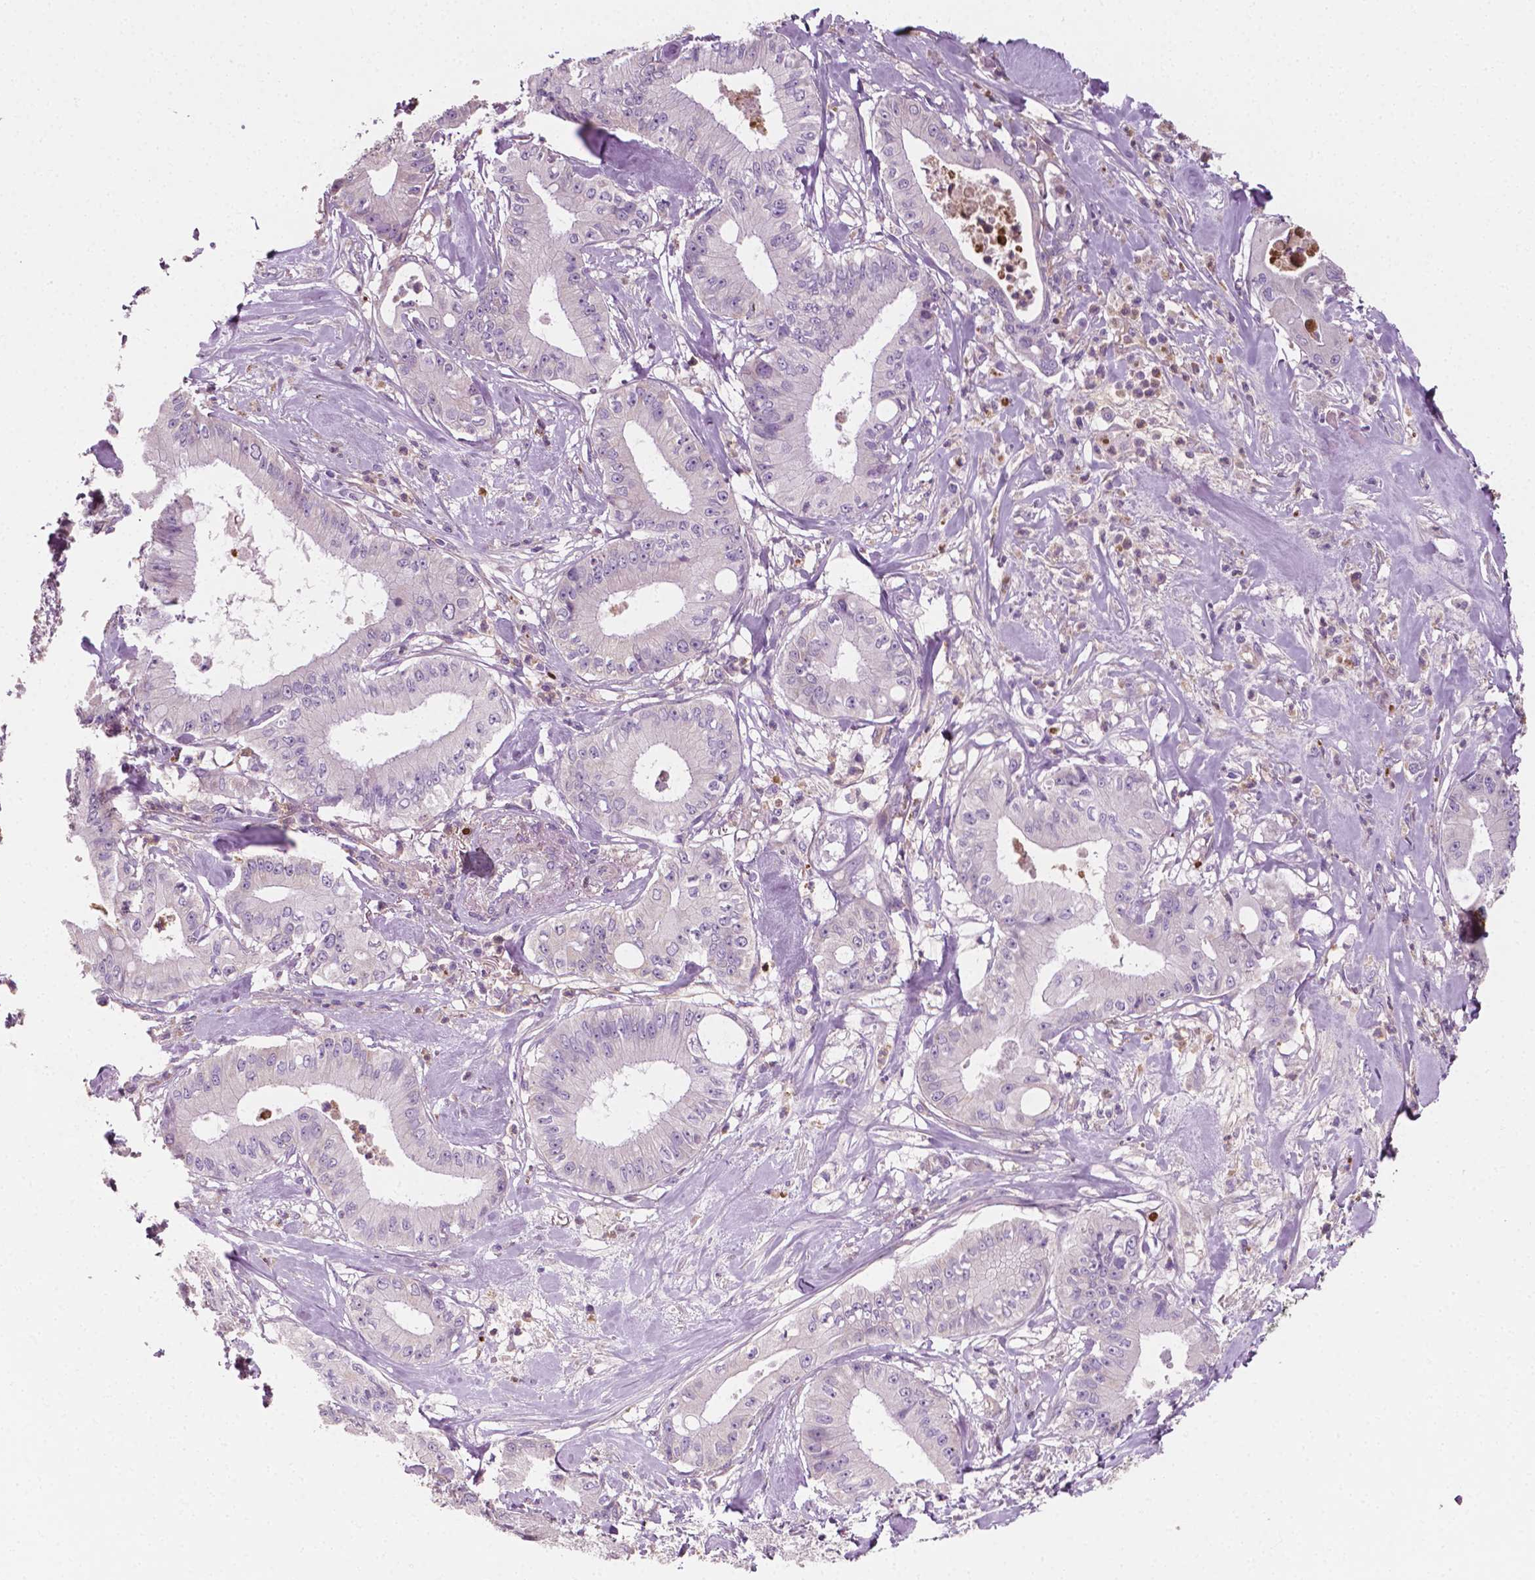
{"staining": {"intensity": "negative", "quantity": "none", "location": "none"}, "tissue": "pancreatic cancer", "cell_type": "Tumor cells", "image_type": "cancer", "snomed": [{"axis": "morphology", "description": "Adenocarcinoma, NOS"}, {"axis": "topography", "description": "Pancreas"}], "caption": "An IHC micrograph of pancreatic cancer (adenocarcinoma) is shown. There is no staining in tumor cells of pancreatic cancer (adenocarcinoma).", "gene": "PTX3", "patient": {"sex": "male", "age": 71}}